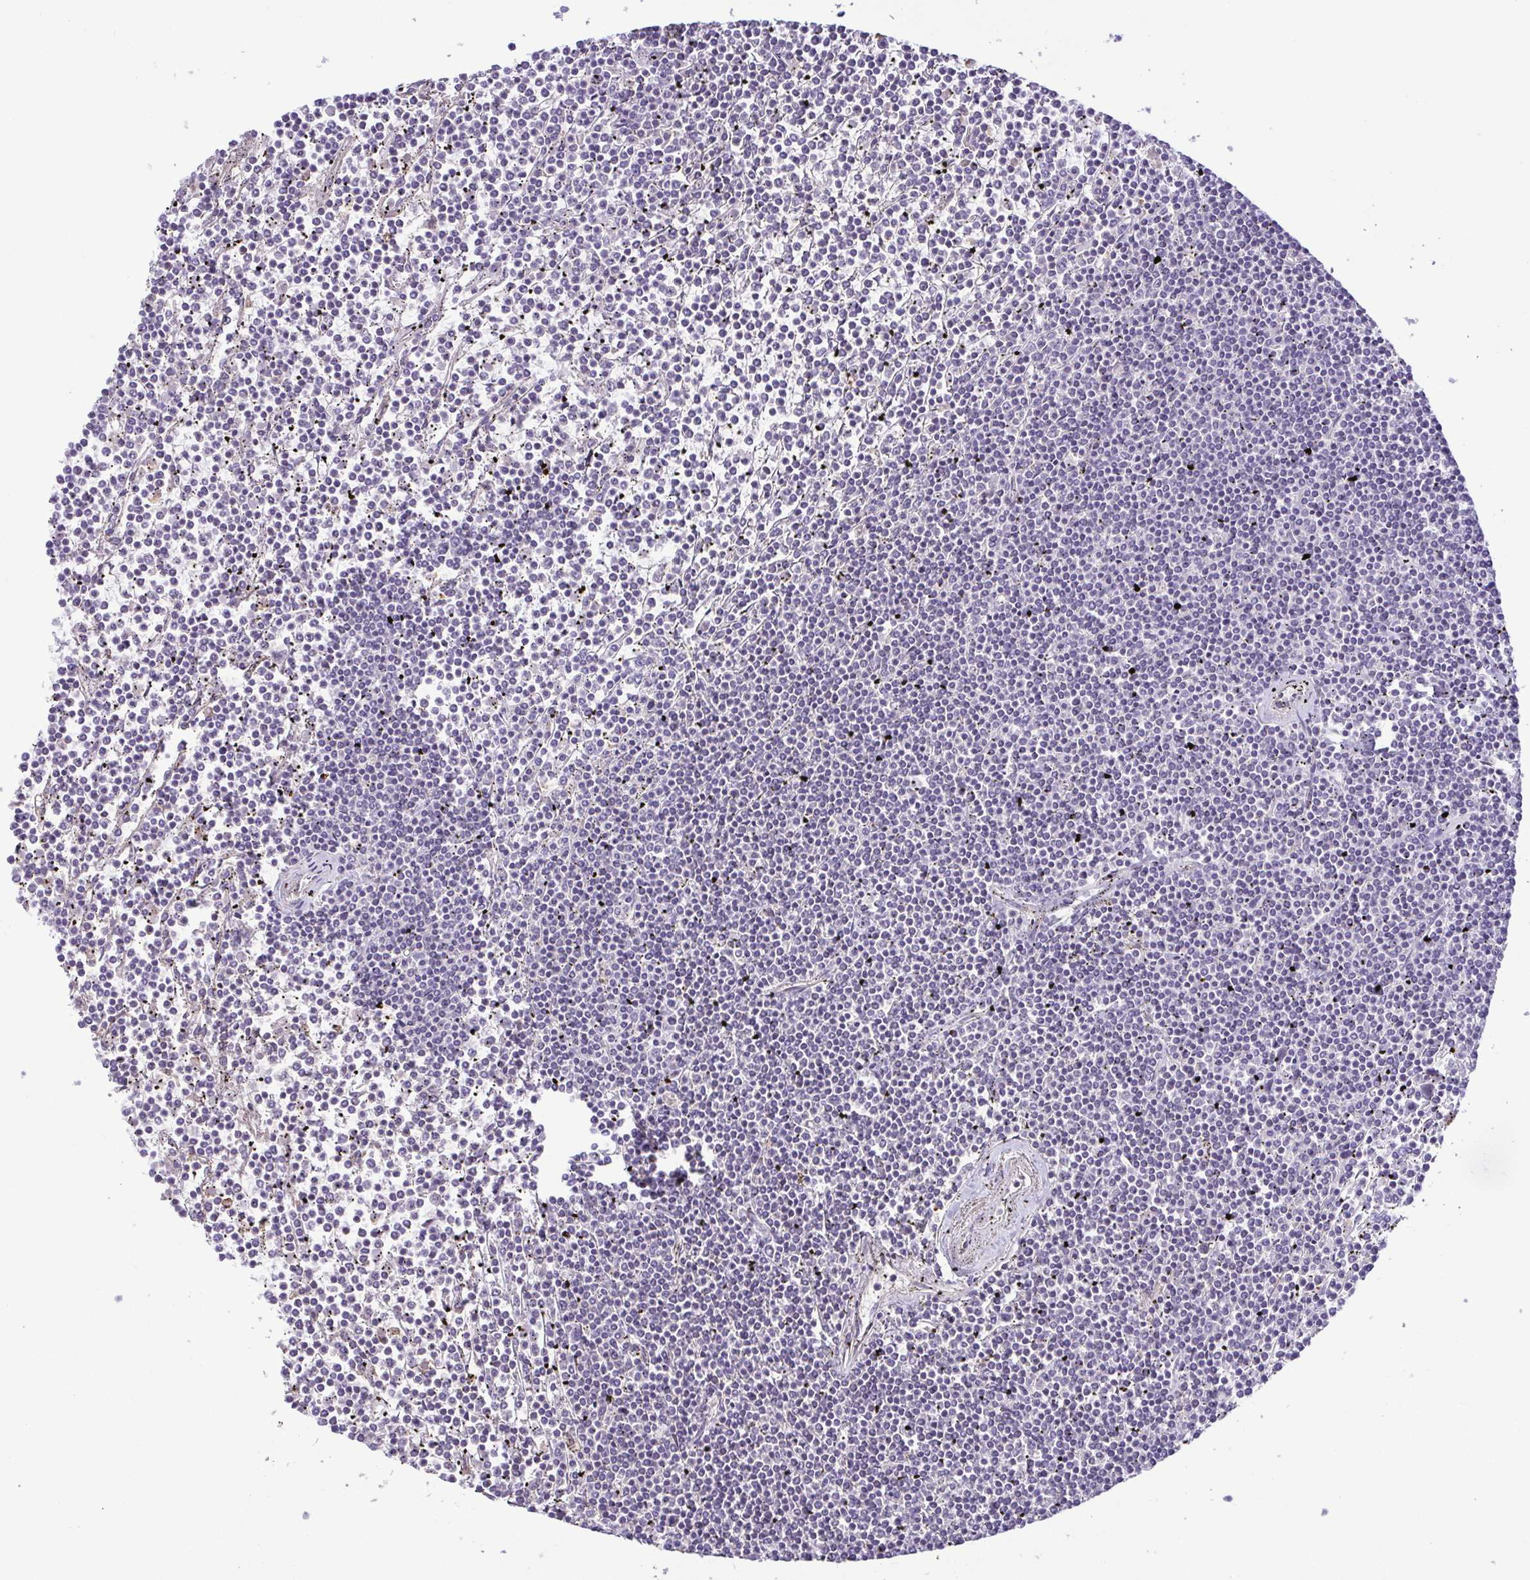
{"staining": {"intensity": "negative", "quantity": "none", "location": "none"}, "tissue": "lymphoma", "cell_type": "Tumor cells", "image_type": "cancer", "snomed": [{"axis": "morphology", "description": "Malignant lymphoma, non-Hodgkin's type, Low grade"}, {"axis": "topography", "description": "Spleen"}], "caption": "Immunohistochemistry image of low-grade malignant lymphoma, non-Hodgkin's type stained for a protein (brown), which exhibits no expression in tumor cells.", "gene": "MYL10", "patient": {"sex": "female", "age": 19}}